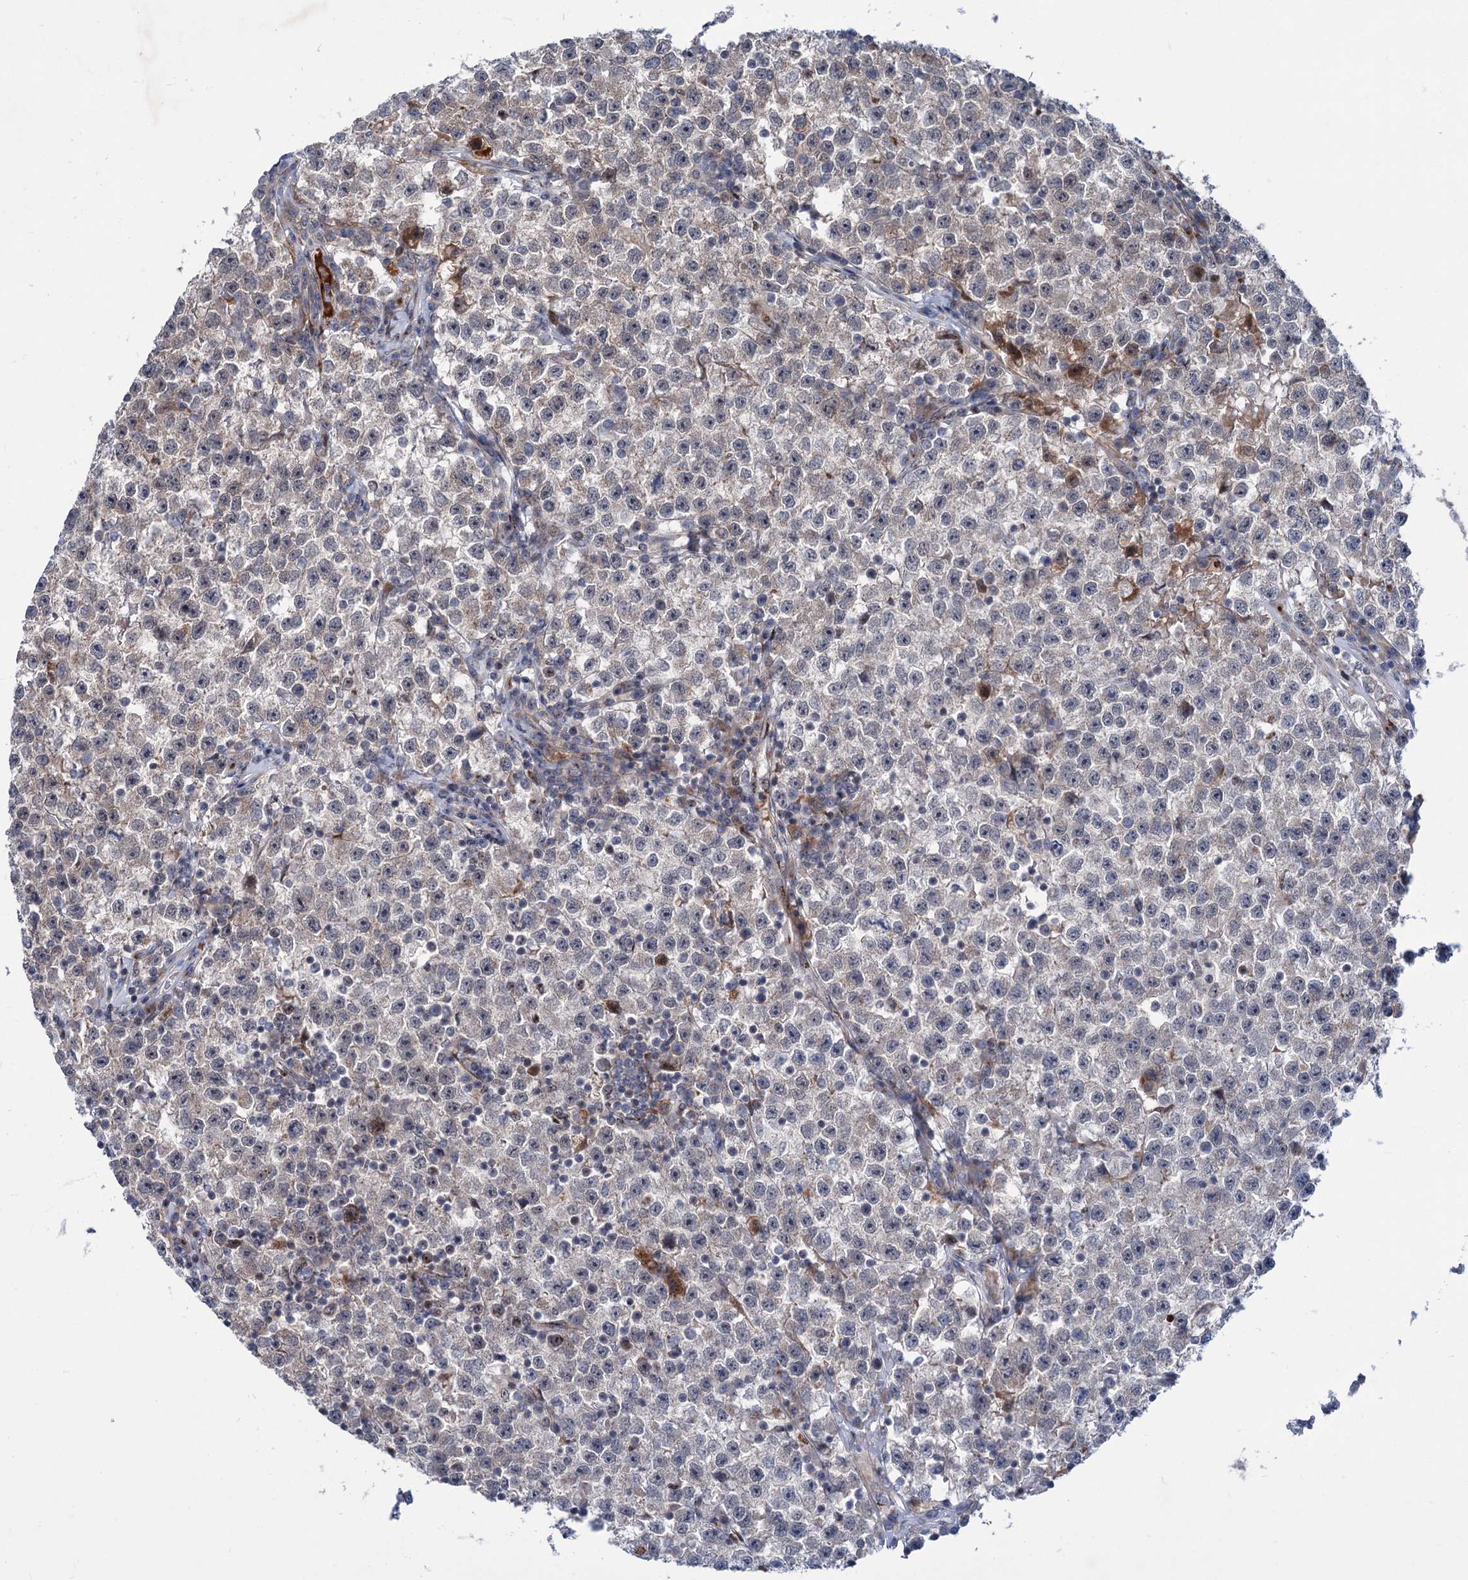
{"staining": {"intensity": "moderate", "quantity": "25%-75%", "location": "cytoplasmic/membranous"}, "tissue": "testis cancer", "cell_type": "Tumor cells", "image_type": "cancer", "snomed": [{"axis": "morphology", "description": "Seminoma, NOS"}, {"axis": "topography", "description": "Testis"}], "caption": "Protein expression analysis of human seminoma (testis) reveals moderate cytoplasmic/membranous staining in approximately 25%-75% of tumor cells. Using DAB (3,3'-diaminobenzidine) (brown) and hematoxylin (blue) stains, captured at high magnification using brightfield microscopy.", "gene": "ELP4", "patient": {"sex": "male", "age": 22}}